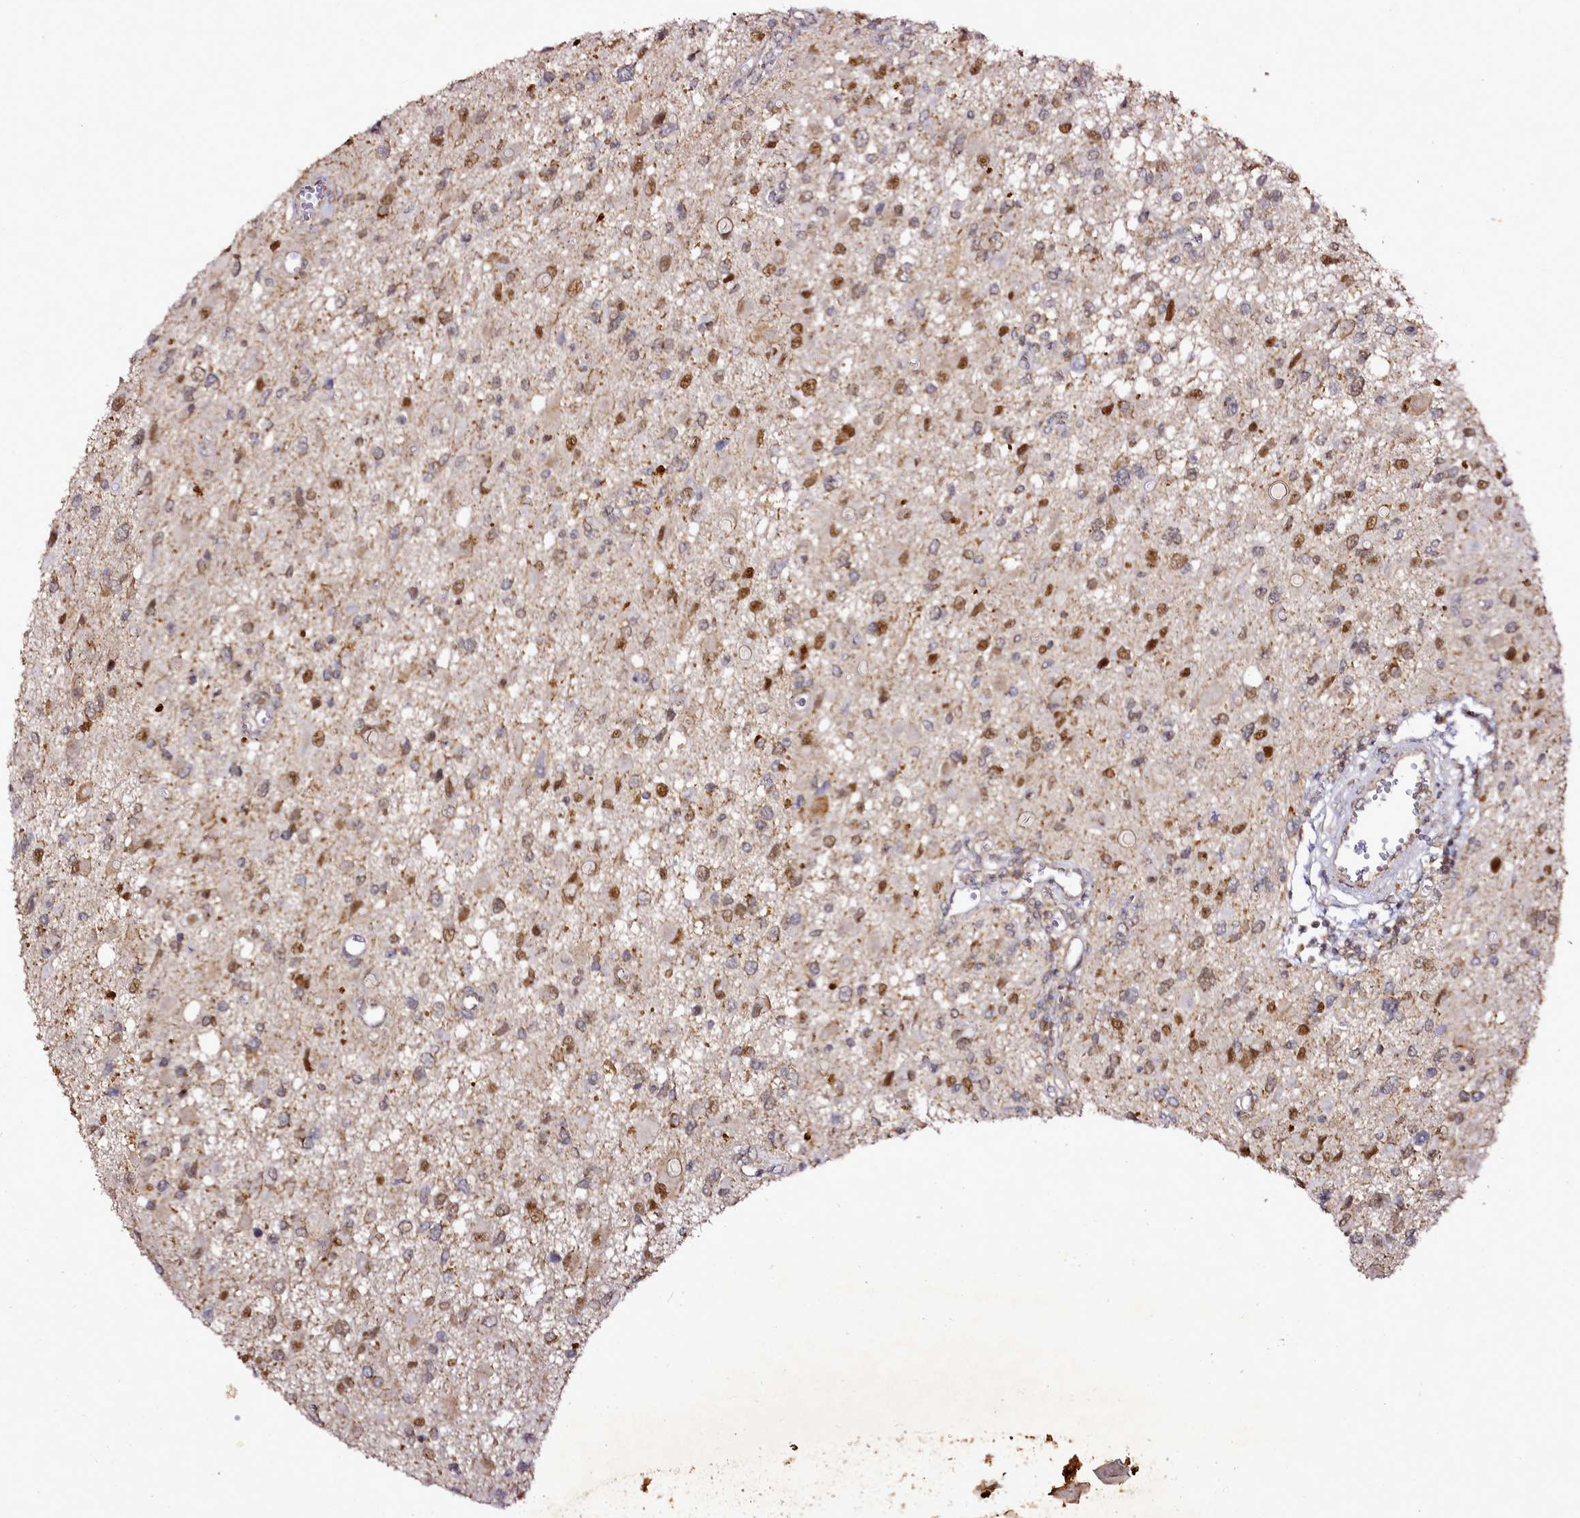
{"staining": {"intensity": "moderate", "quantity": "25%-75%", "location": "nuclear"}, "tissue": "glioma", "cell_type": "Tumor cells", "image_type": "cancer", "snomed": [{"axis": "morphology", "description": "Glioma, malignant, High grade"}, {"axis": "topography", "description": "Brain"}], "caption": "A brown stain labels moderate nuclear expression of a protein in human malignant glioma (high-grade) tumor cells.", "gene": "EDIL3", "patient": {"sex": "male", "age": 53}}